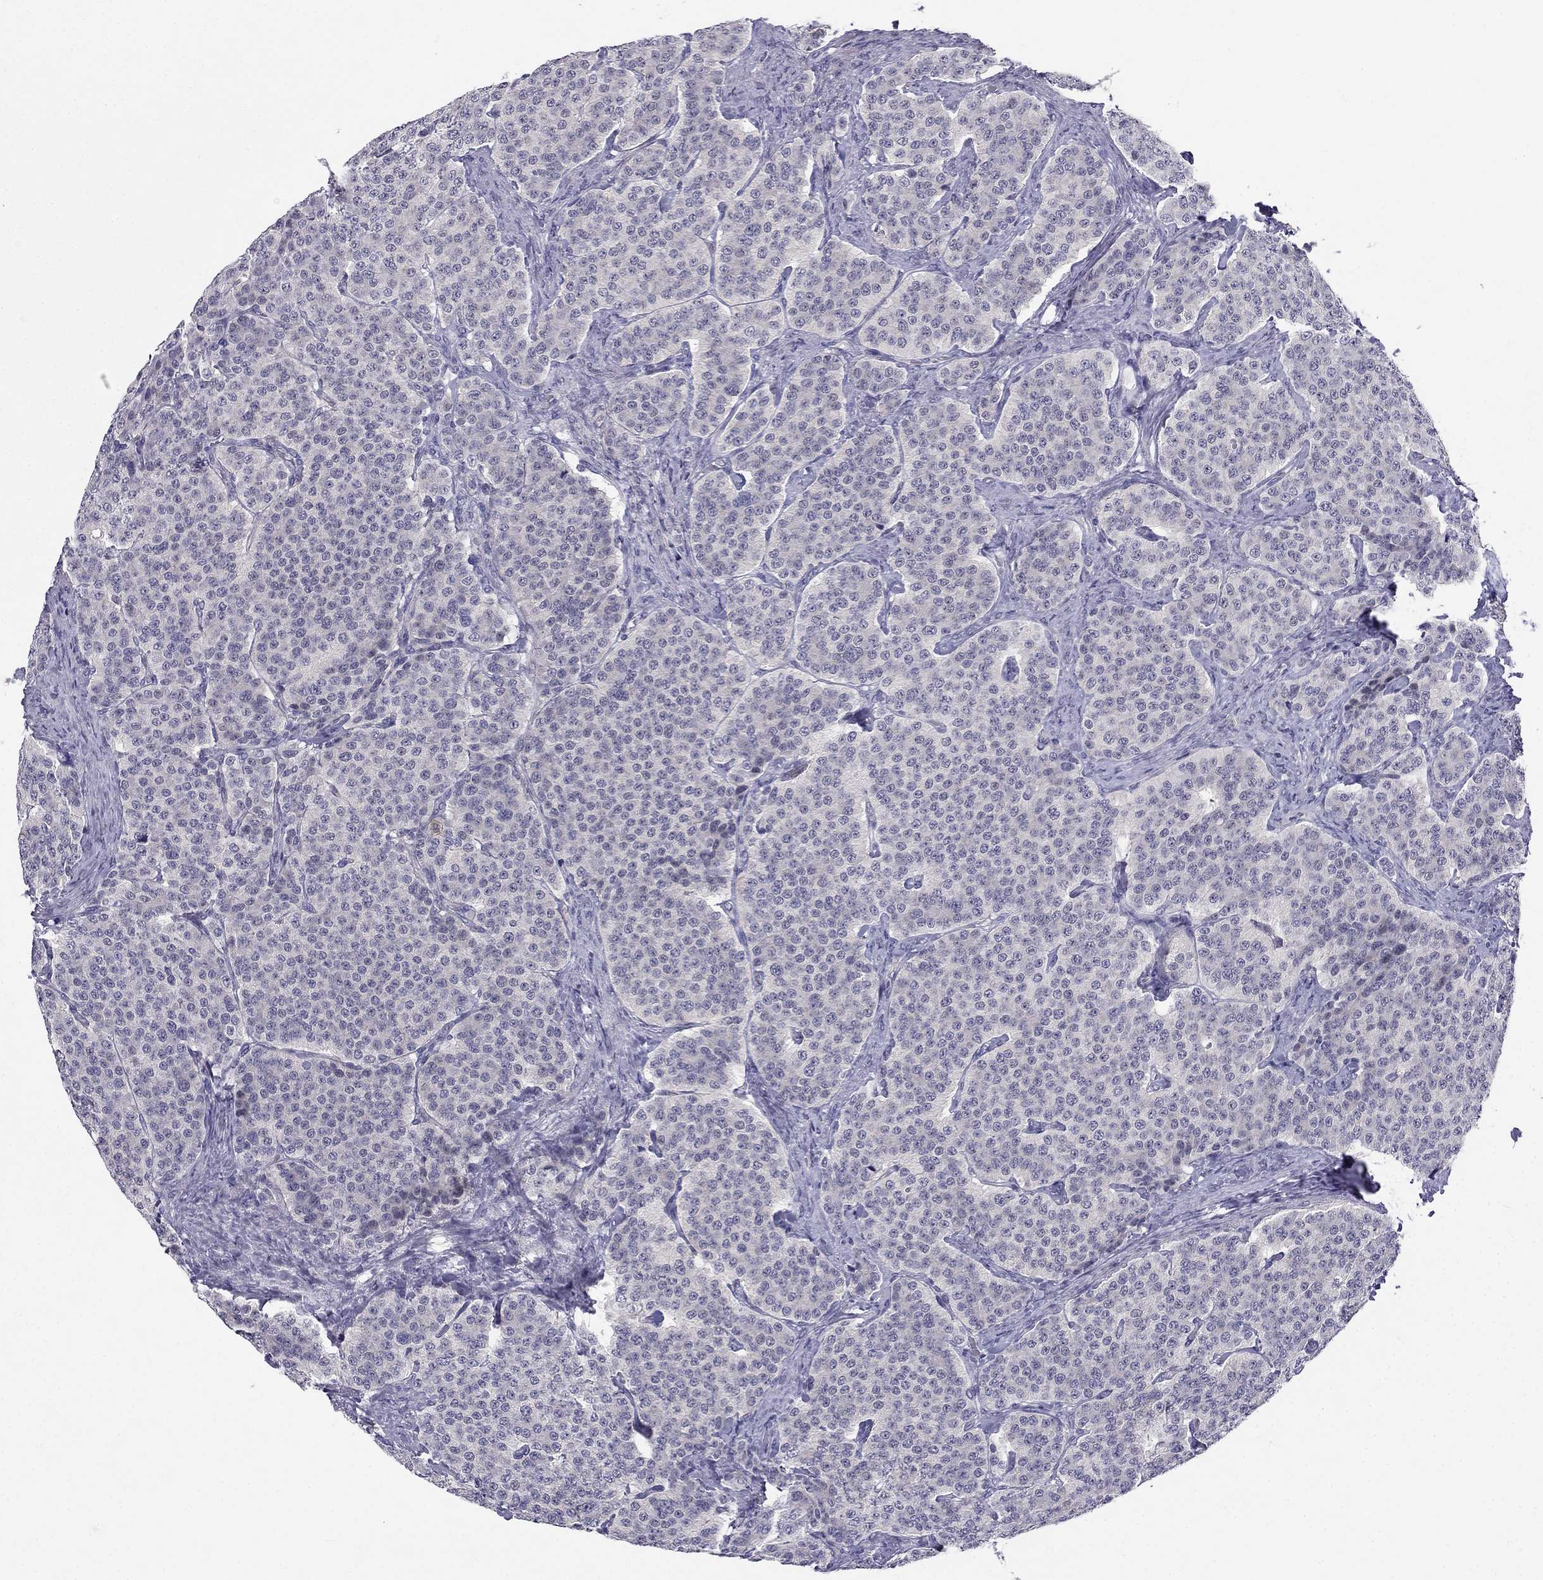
{"staining": {"intensity": "negative", "quantity": "none", "location": "none"}, "tissue": "carcinoid", "cell_type": "Tumor cells", "image_type": "cancer", "snomed": [{"axis": "morphology", "description": "Carcinoid, malignant, NOS"}, {"axis": "topography", "description": "Small intestine"}], "caption": "Immunohistochemistry (IHC) of carcinoid exhibits no expression in tumor cells.", "gene": "BAG5", "patient": {"sex": "female", "age": 58}}